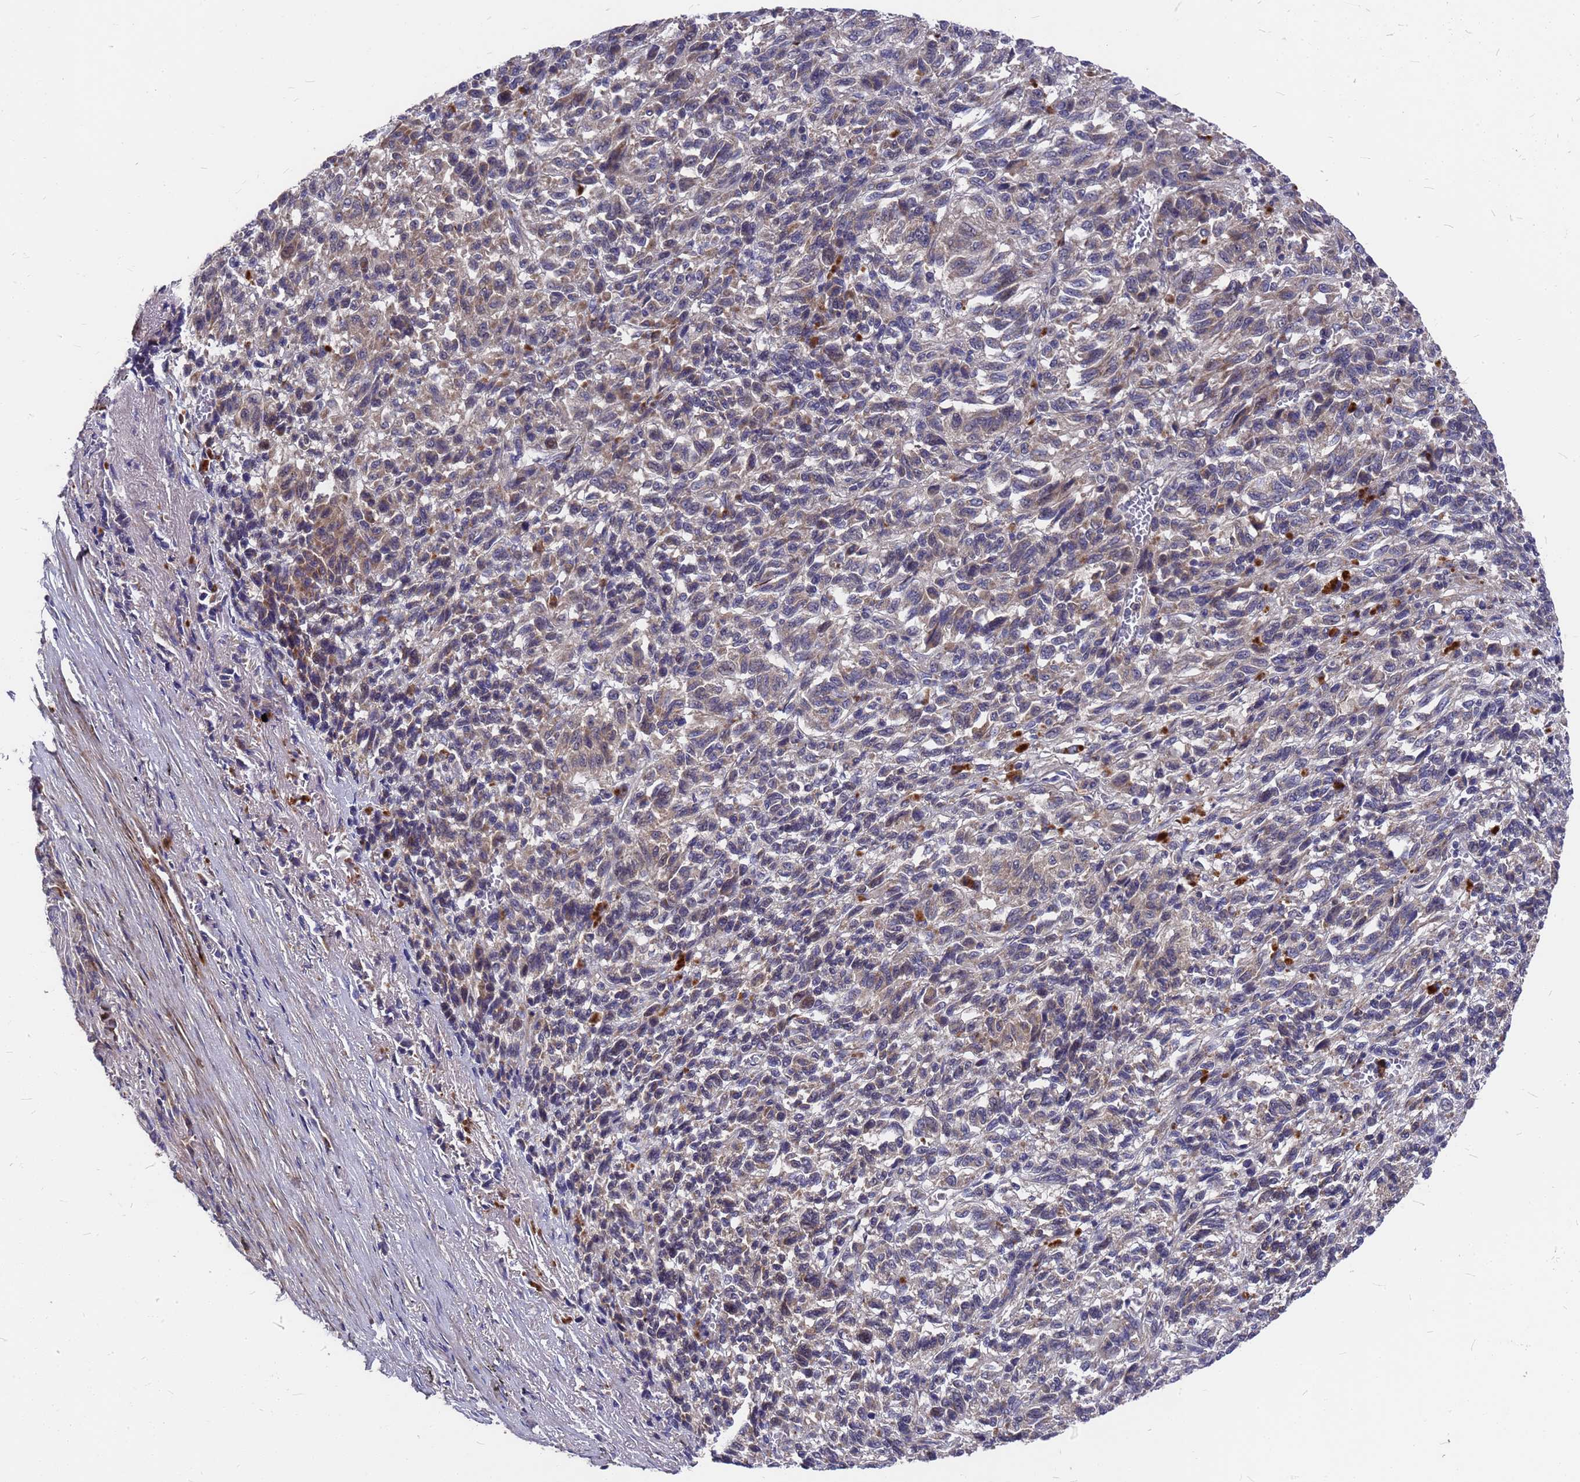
{"staining": {"intensity": "negative", "quantity": "none", "location": "none"}, "tissue": "melanoma", "cell_type": "Tumor cells", "image_type": "cancer", "snomed": [{"axis": "morphology", "description": "Malignant melanoma, Metastatic site"}, {"axis": "topography", "description": "Lung"}], "caption": "Malignant melanoma (metastatic site) stained for a protein using immunohistochemistry reveals no staining tumor cells.", "gene": "ZNF717", "patient": {"sex": "male", "age": 64}}